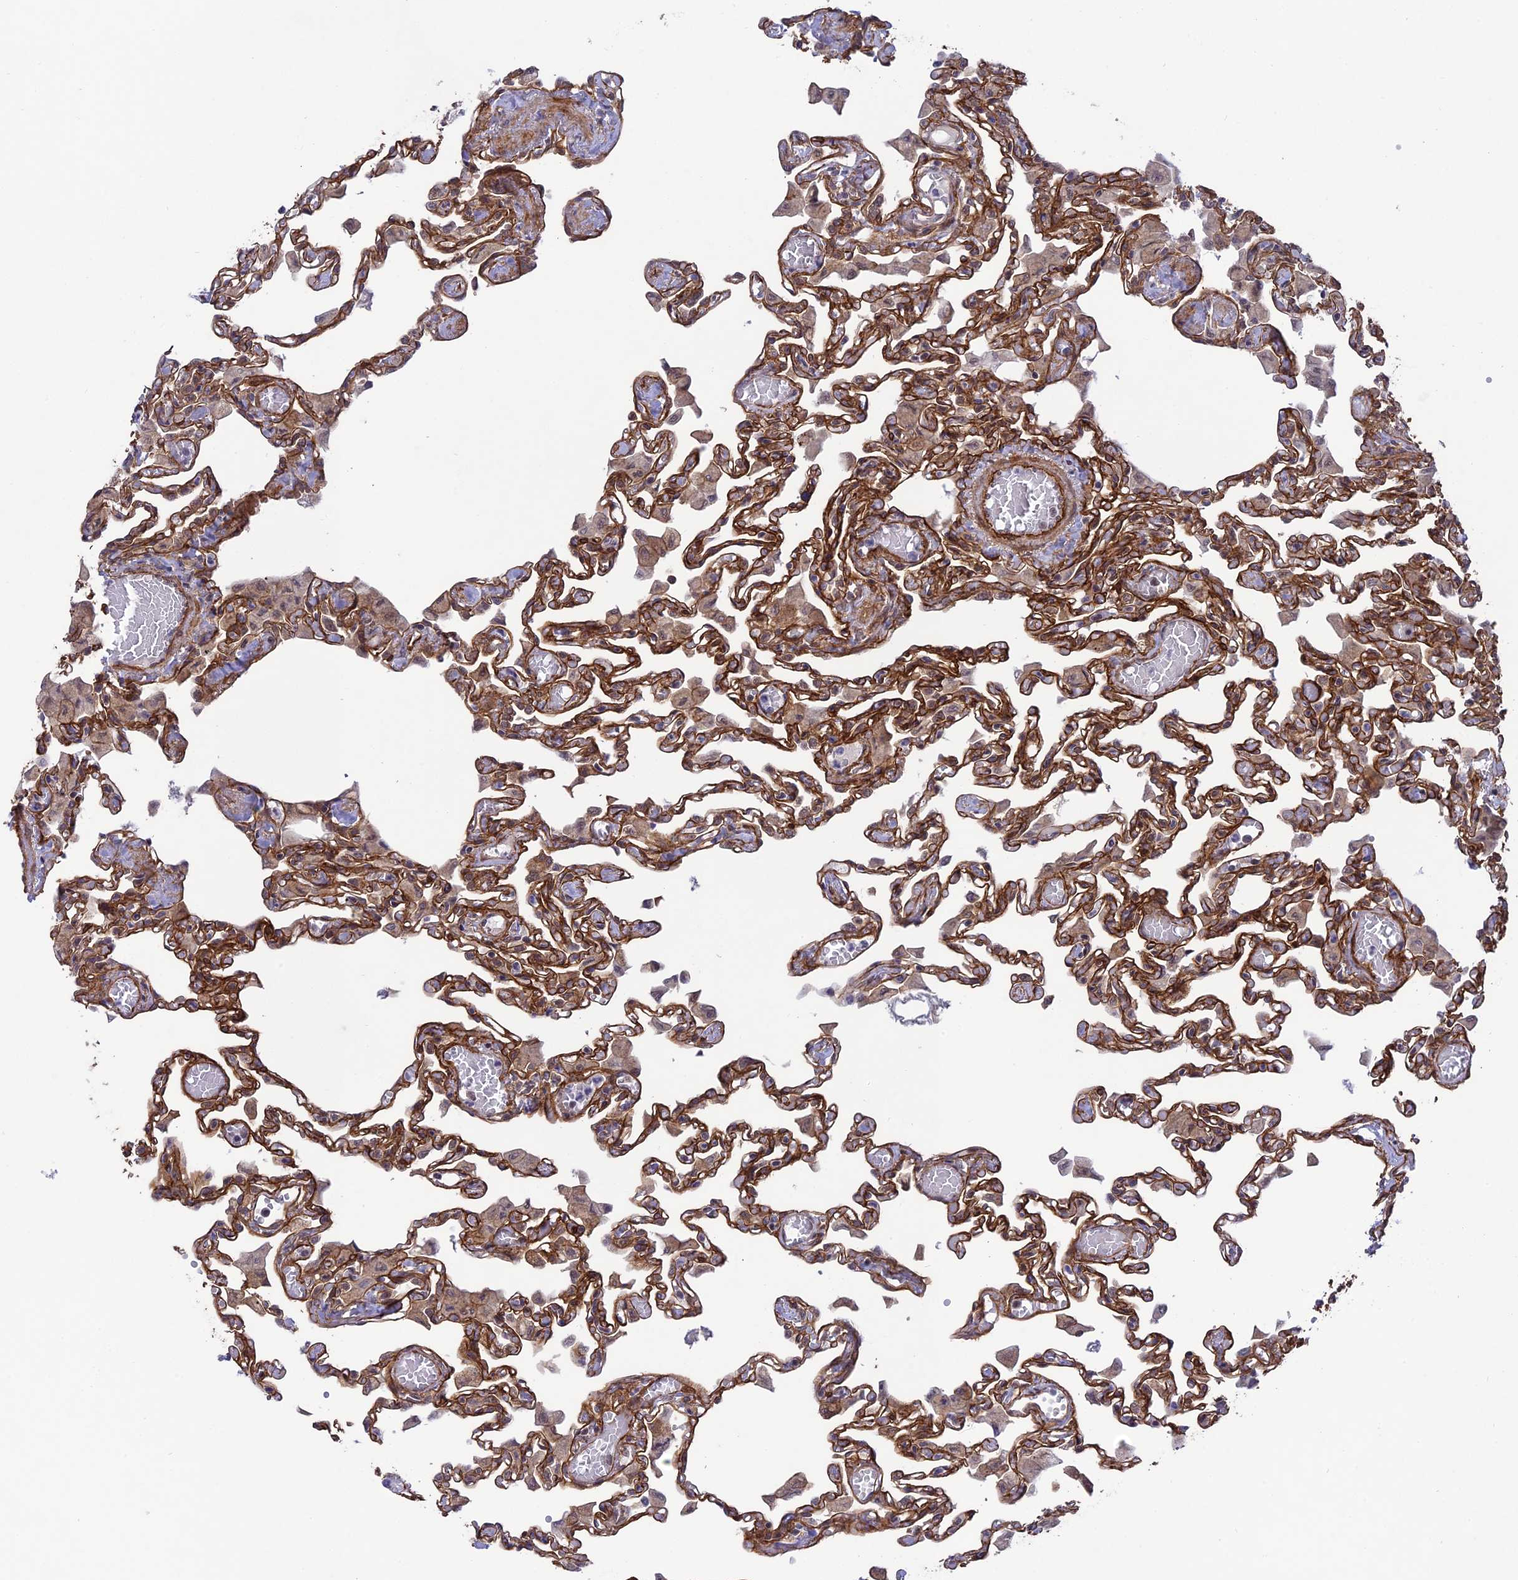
{"staining": {"intensity": "moderate", "quantity": ">75%", "location": "cytoplasmic/membranous"}, "tissue": "lung", "cell_type": "Alveolar cells", "image_type": "normal", "snomed": [{"axis": "morphology", "description": "Normal tissue, NOS"}, {"axis": "topography", "description": "Bronchus"}, {"axis": "topography", "description": "Lung"}], "caption": "A histopathology image showing moderate cytoplasmic/membranous staining in approximately >75% of alveolar cells in unremarkable lung, as visualized by brown immunohistochemical staining.", "gene": "TNS1", "patient": {"sex": "female", "age": 49}}